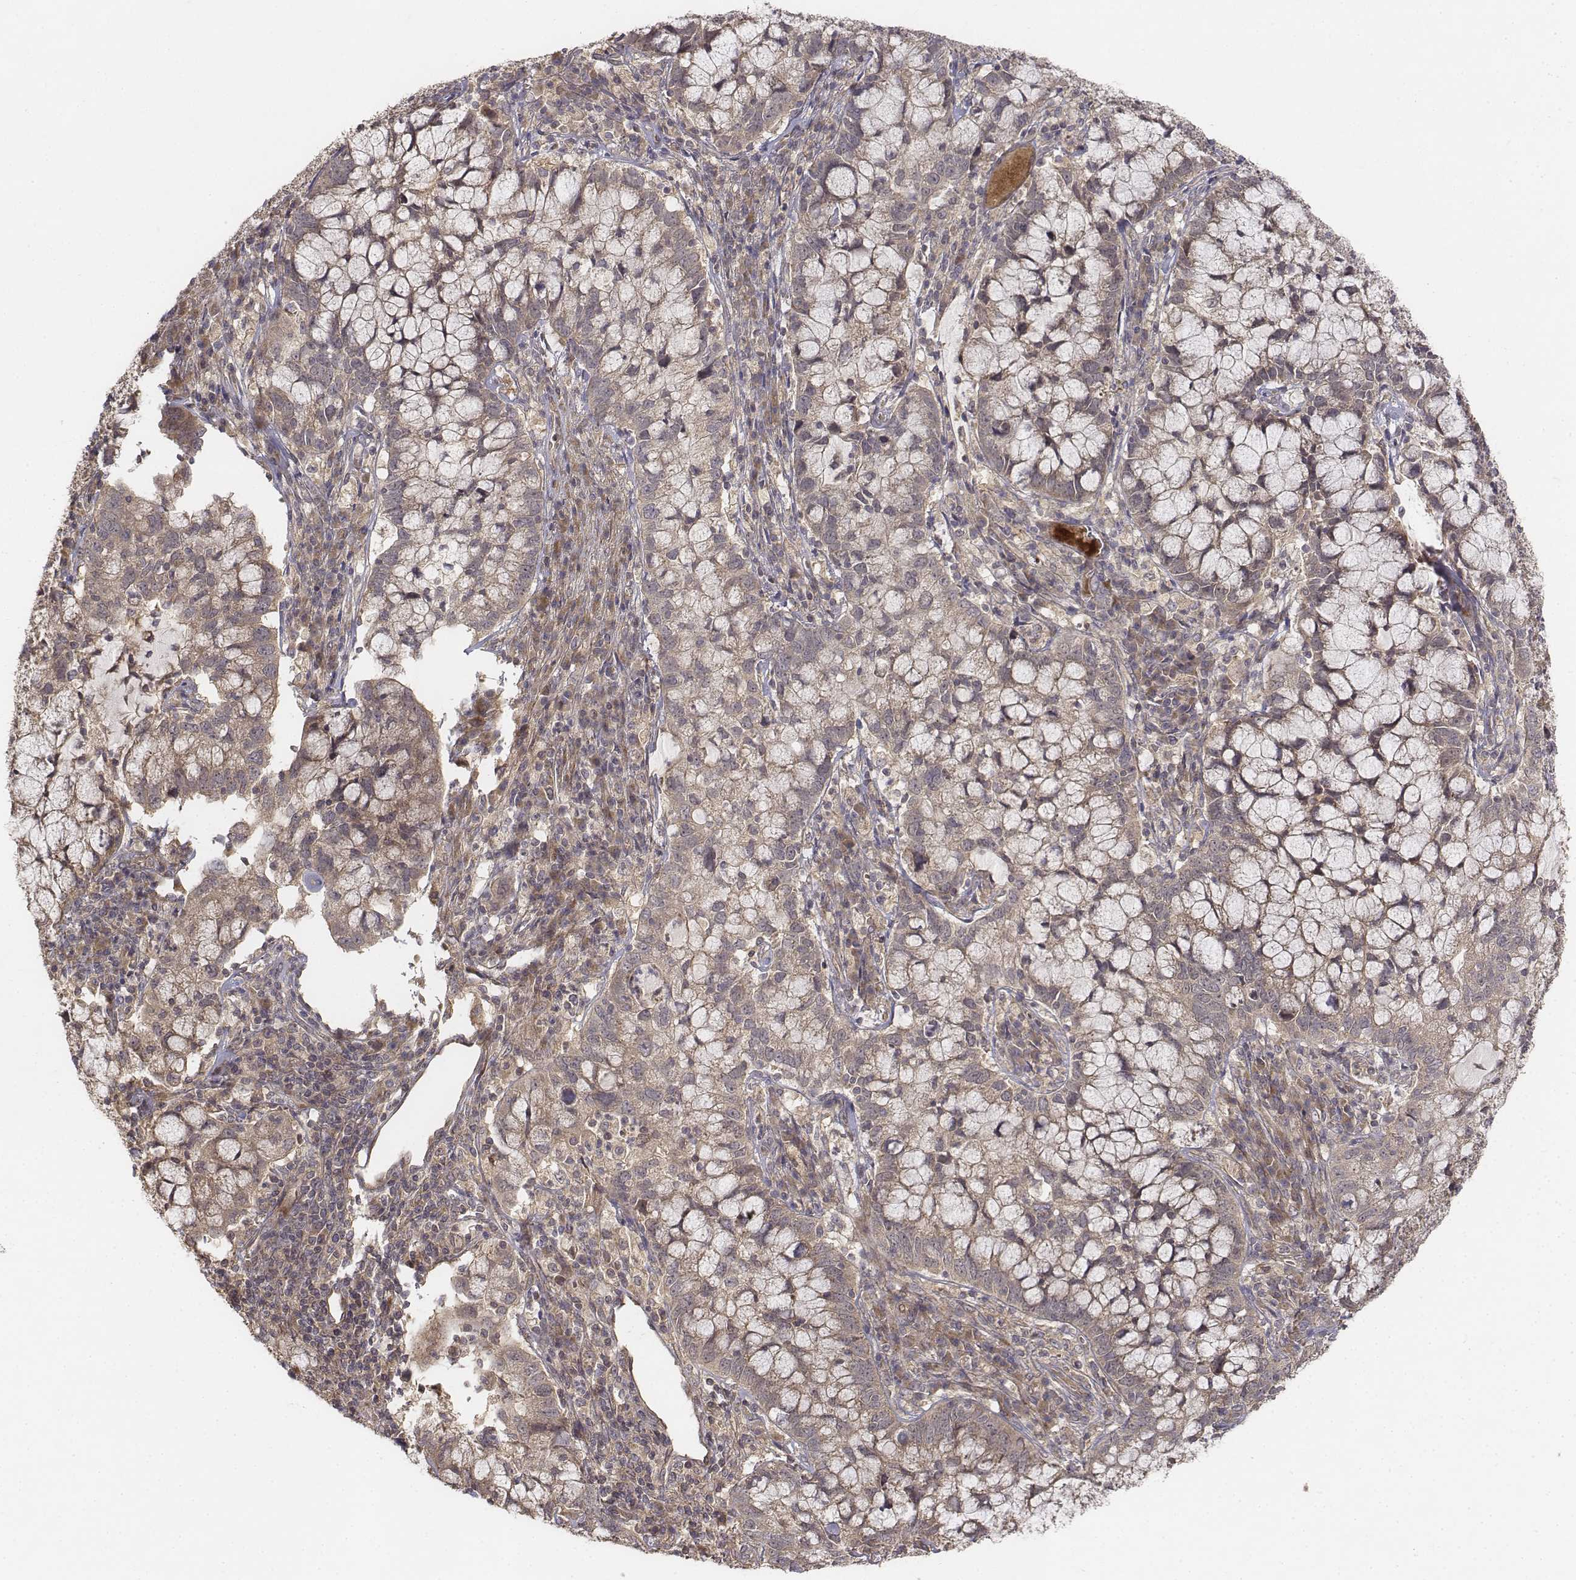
{"staining": {"intensity": "weak", "quantity": "25%-75%", "location": "cytoplasmic/membranous"}, "tissue": "cervical cancer", "cell_type": "Tumor cells", "image_type": "cancer", "snomed": [{"axis": "morphology", "description": "Adenocarcinoma, NOS"}, {"axis": "topography", "description": "Cervix"}], "caption": "IHC staining of cervical cancer (adenocarcinoma), which shows low levels of weak cytoplasmic/membranous staining in approximately 25%-75% of tumor cells indicating weak cytoplasmic/membranous protein expression. The staining was performed using DAB (brown) for protein detection and nuclei were counterstained in hematoxylin (blue).", "gene": "FBXO21", "patient": {"sex": "female", "age": 40}}